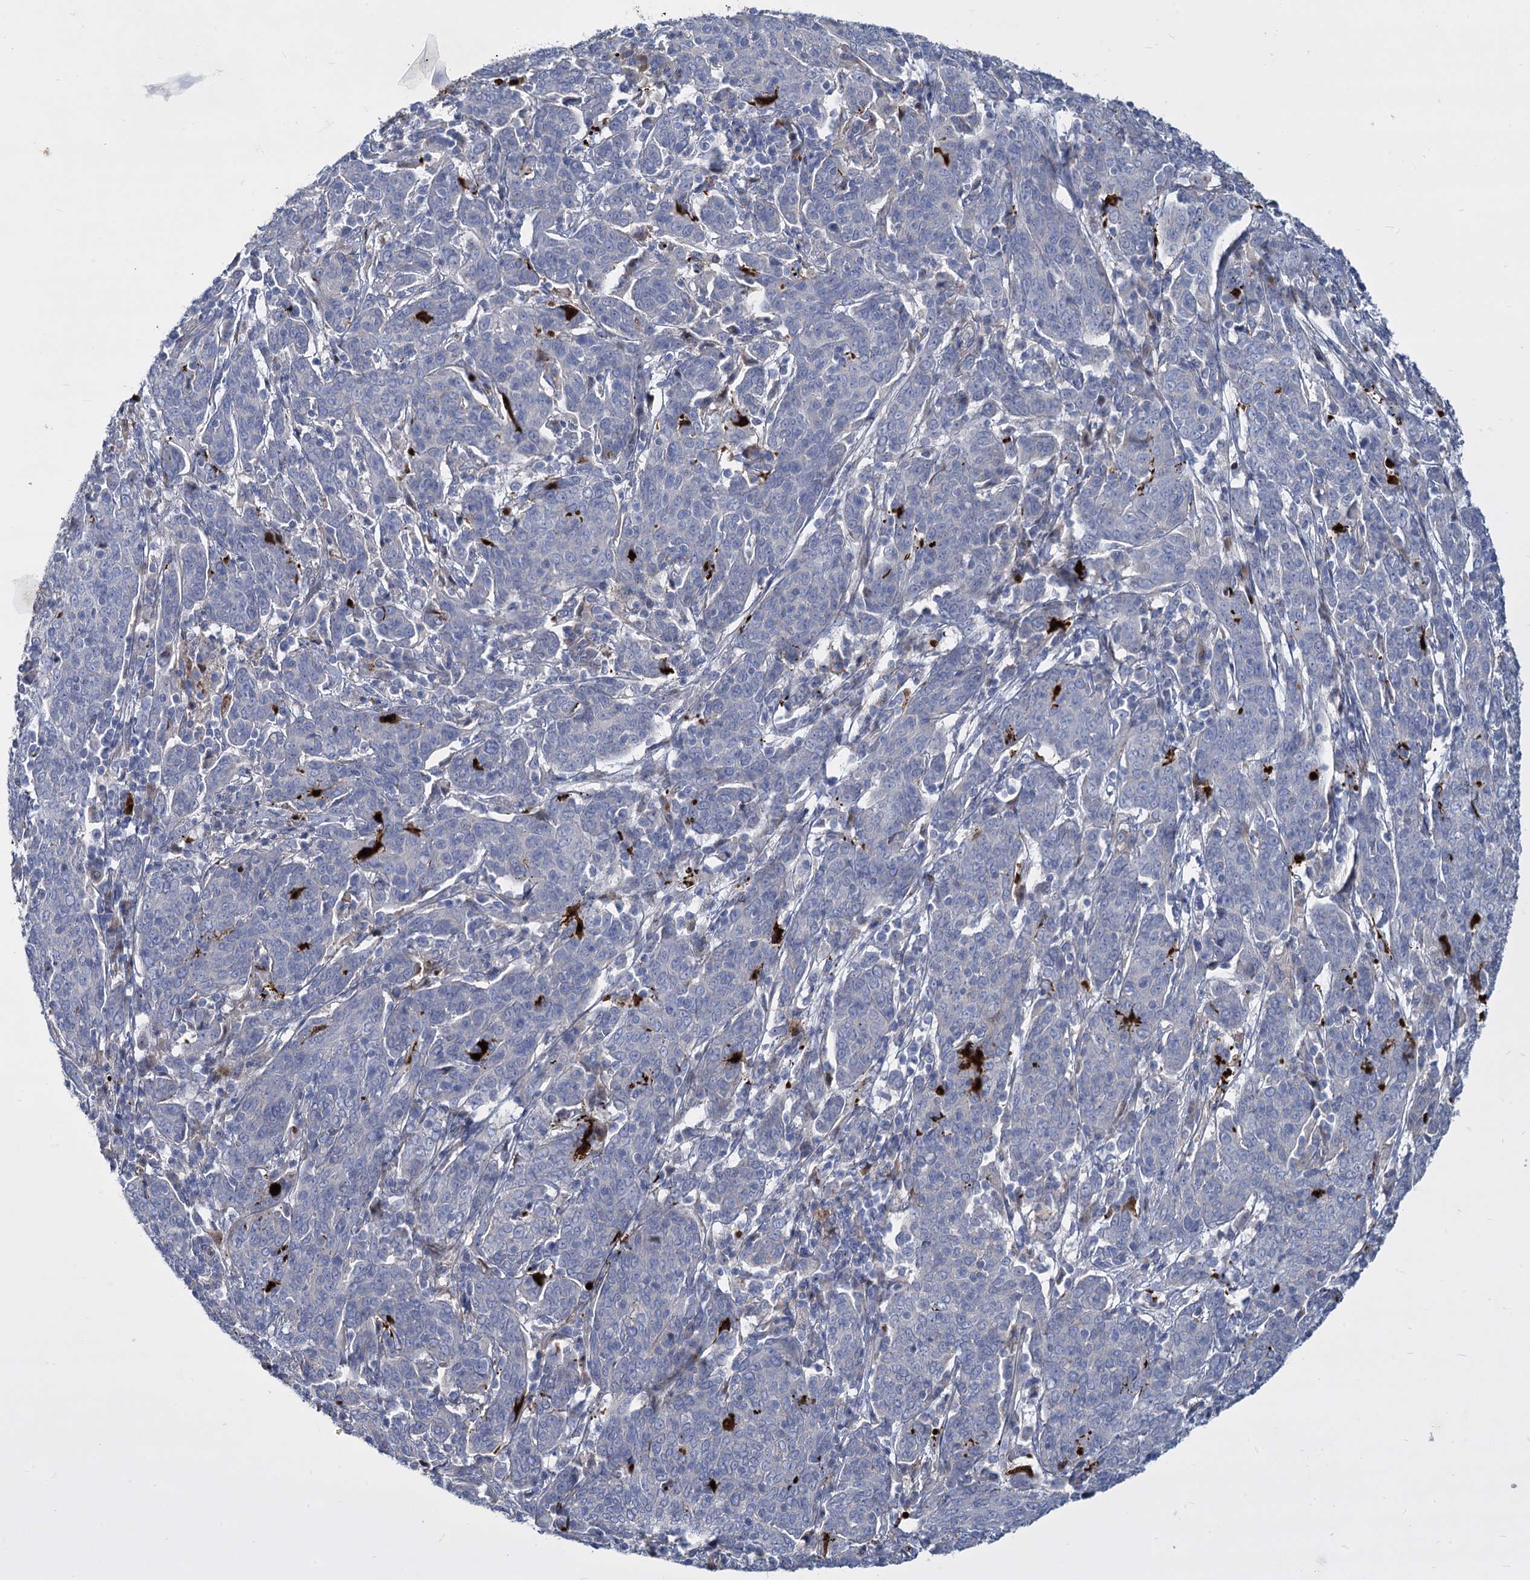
{"staining": {"intensity": "negative", "quantity": "none", "location": "none"}, "tissue": "cervical cancer", "cell_type": "Tumor cells", "image_type": "cancer", "snomed": [{"axis": "morphology", "description": "Squamous cell carcinoma, NOS"}, {"axis": "topography", "description": "Cervix"}], "caption": "Immunohistochemical staining of cervical cancer demonstrates no significant staining in tumor cells.", "gene": "TRIM77", "patient": {"sex": "female", "age": 67}}